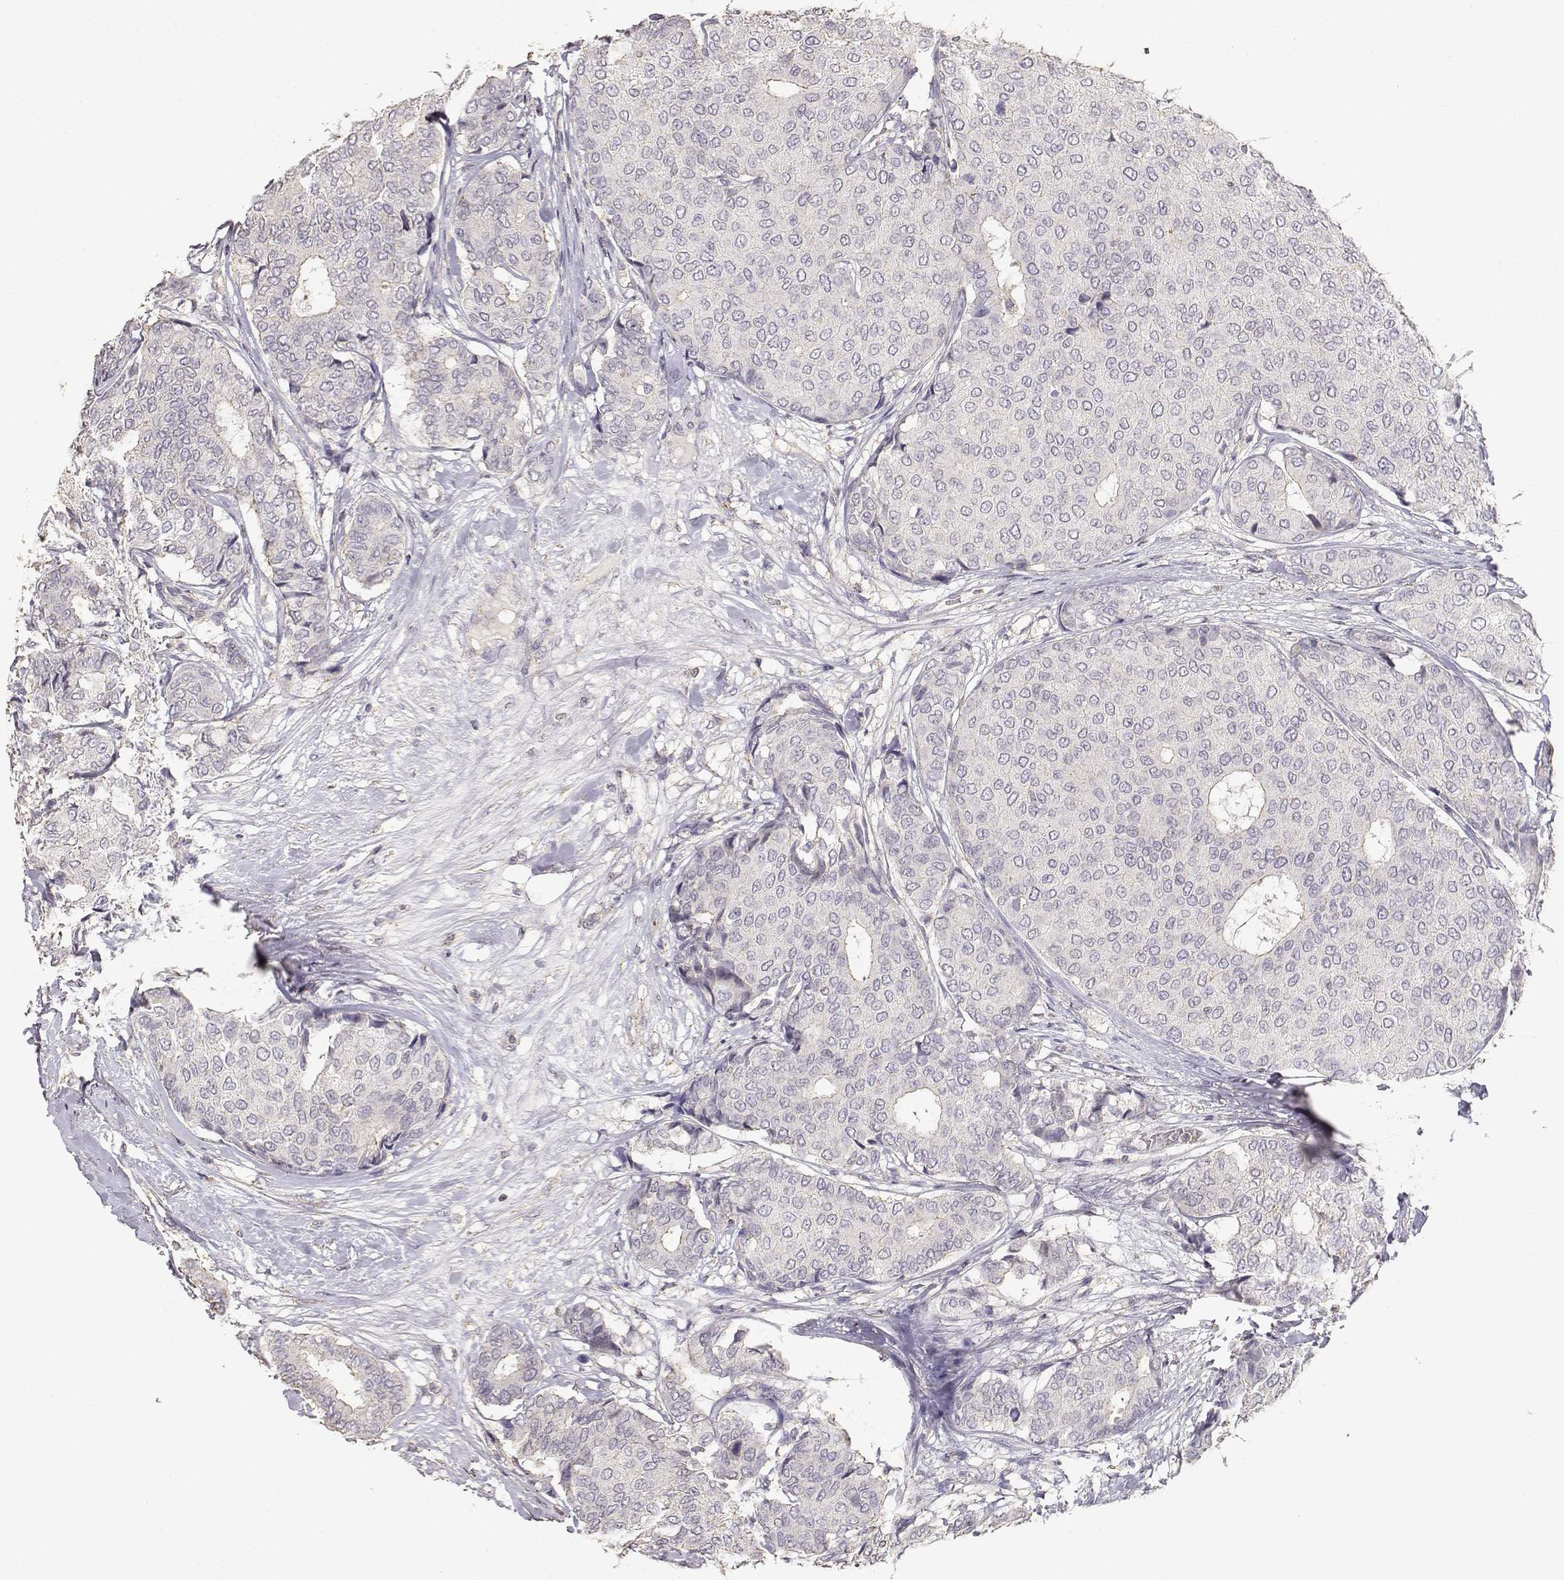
{"staining": {"intensity": "negative", "quantity": "none", "location": "none"}, "tissue": "breast cancer", "cell_type": "Tumor cells", "image_type": "cancer", "snomed": [{"axis": "morphology", "description": "Duct carcinoma"}, {"axis": "topography", "description": "Breast"}], "caption": "Image shows no protein staining in tumor cells of breast infiltrating ductal carcinoma tissue.", "gene": "TNFRSF10C", "patient": {"sex": "female", "age": 75}}